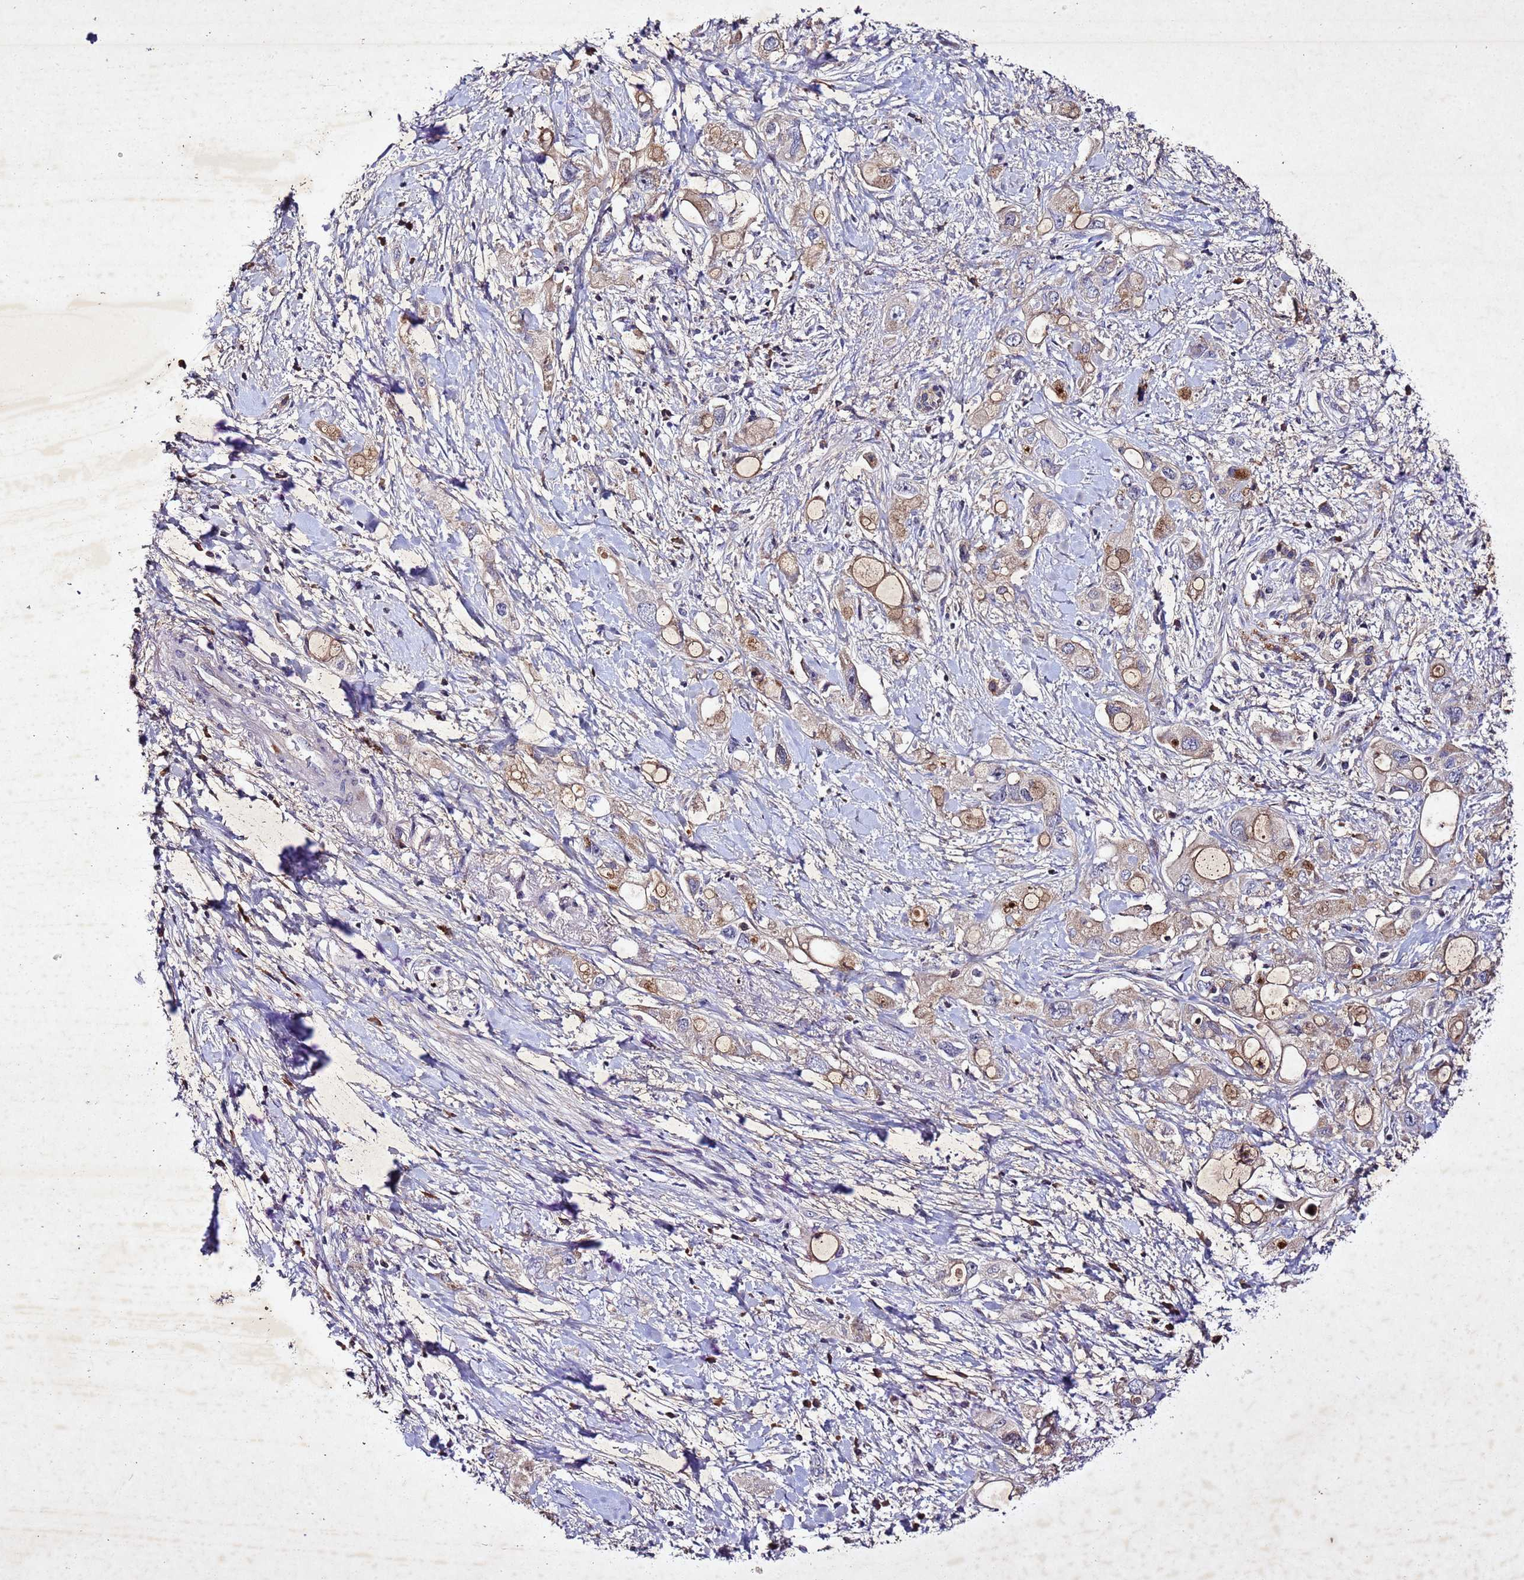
{"staining": {"intensity": "weak", "quantity": "25%-75%", "location": "cytoplasmic/membranous"}, "tissue": "pancreatic cancer", "cell_type": "Tumor cells", "image_type": "cancer", "snomed": [{"axis": "morphology", "description": "Adenocarcinoma, NOS"}, {"axis": "topography", "description": "Pancreas"}], "caption": "A histopathology image of adenocarcinoma (pancreatic) stained for a protein shows weak cytoplasmic/membranous brown staining in tumor cells.", "gene": "SV2B", "patient": {"sex": "female", "age": 56}}